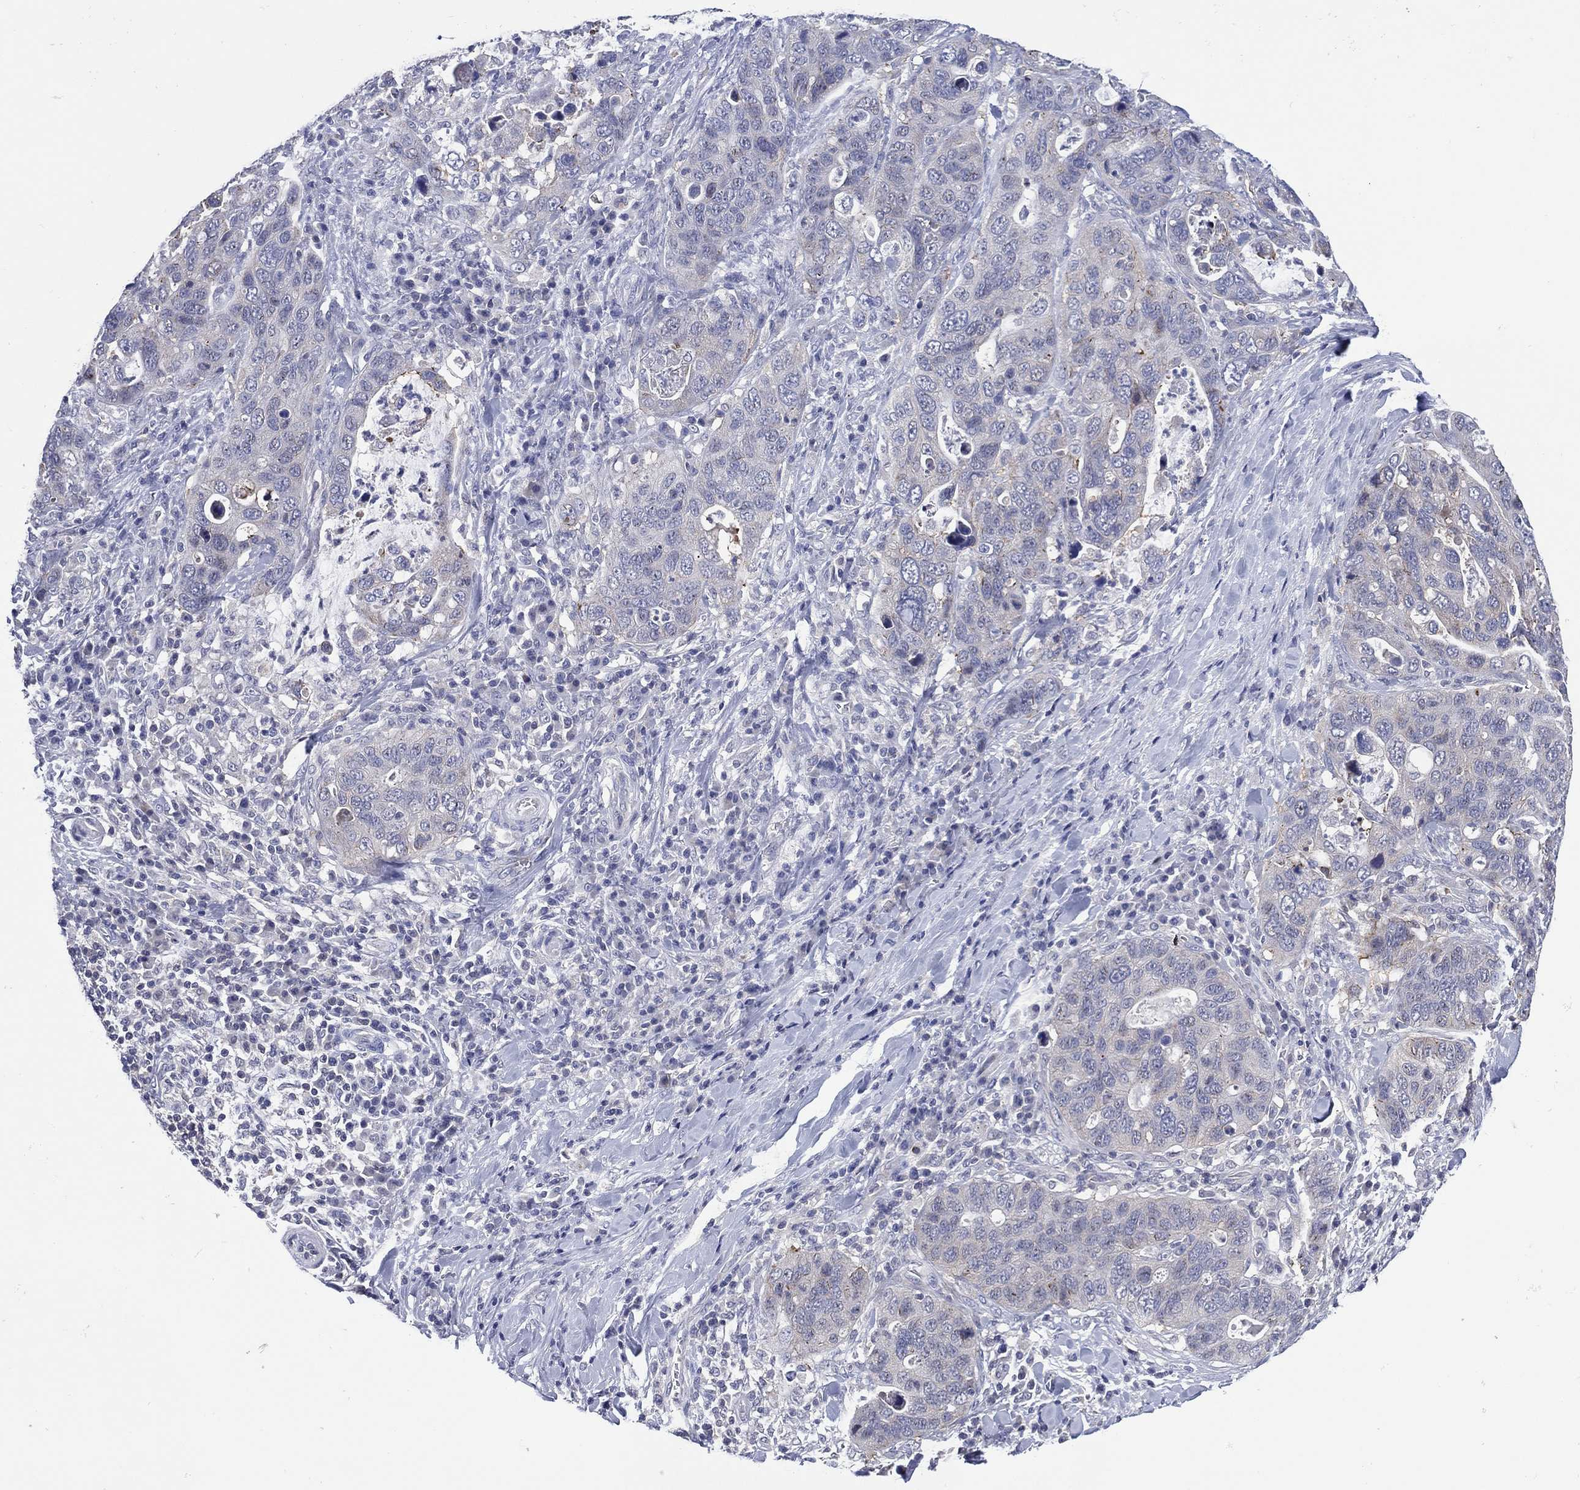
{"staining": {"intensity": "negative", "quantity": "none", "location": "none"}, "tissue": "stomach cancer", "cell_type": "Tumor cells", "image_type": "cancer", "snomed": [{"axis": "morphology", "description": "Adenocarcinoma, NOS"}, {"axis": "topography", "description": "Stomach"}], "caption": "Immunohistochemistry histopathology image of human stomach cancer stained for a protein (brown), which reveals no expression in tumor cells.", "gene": "TRIM31", "patient": {"sex": "male", "age": 54}}